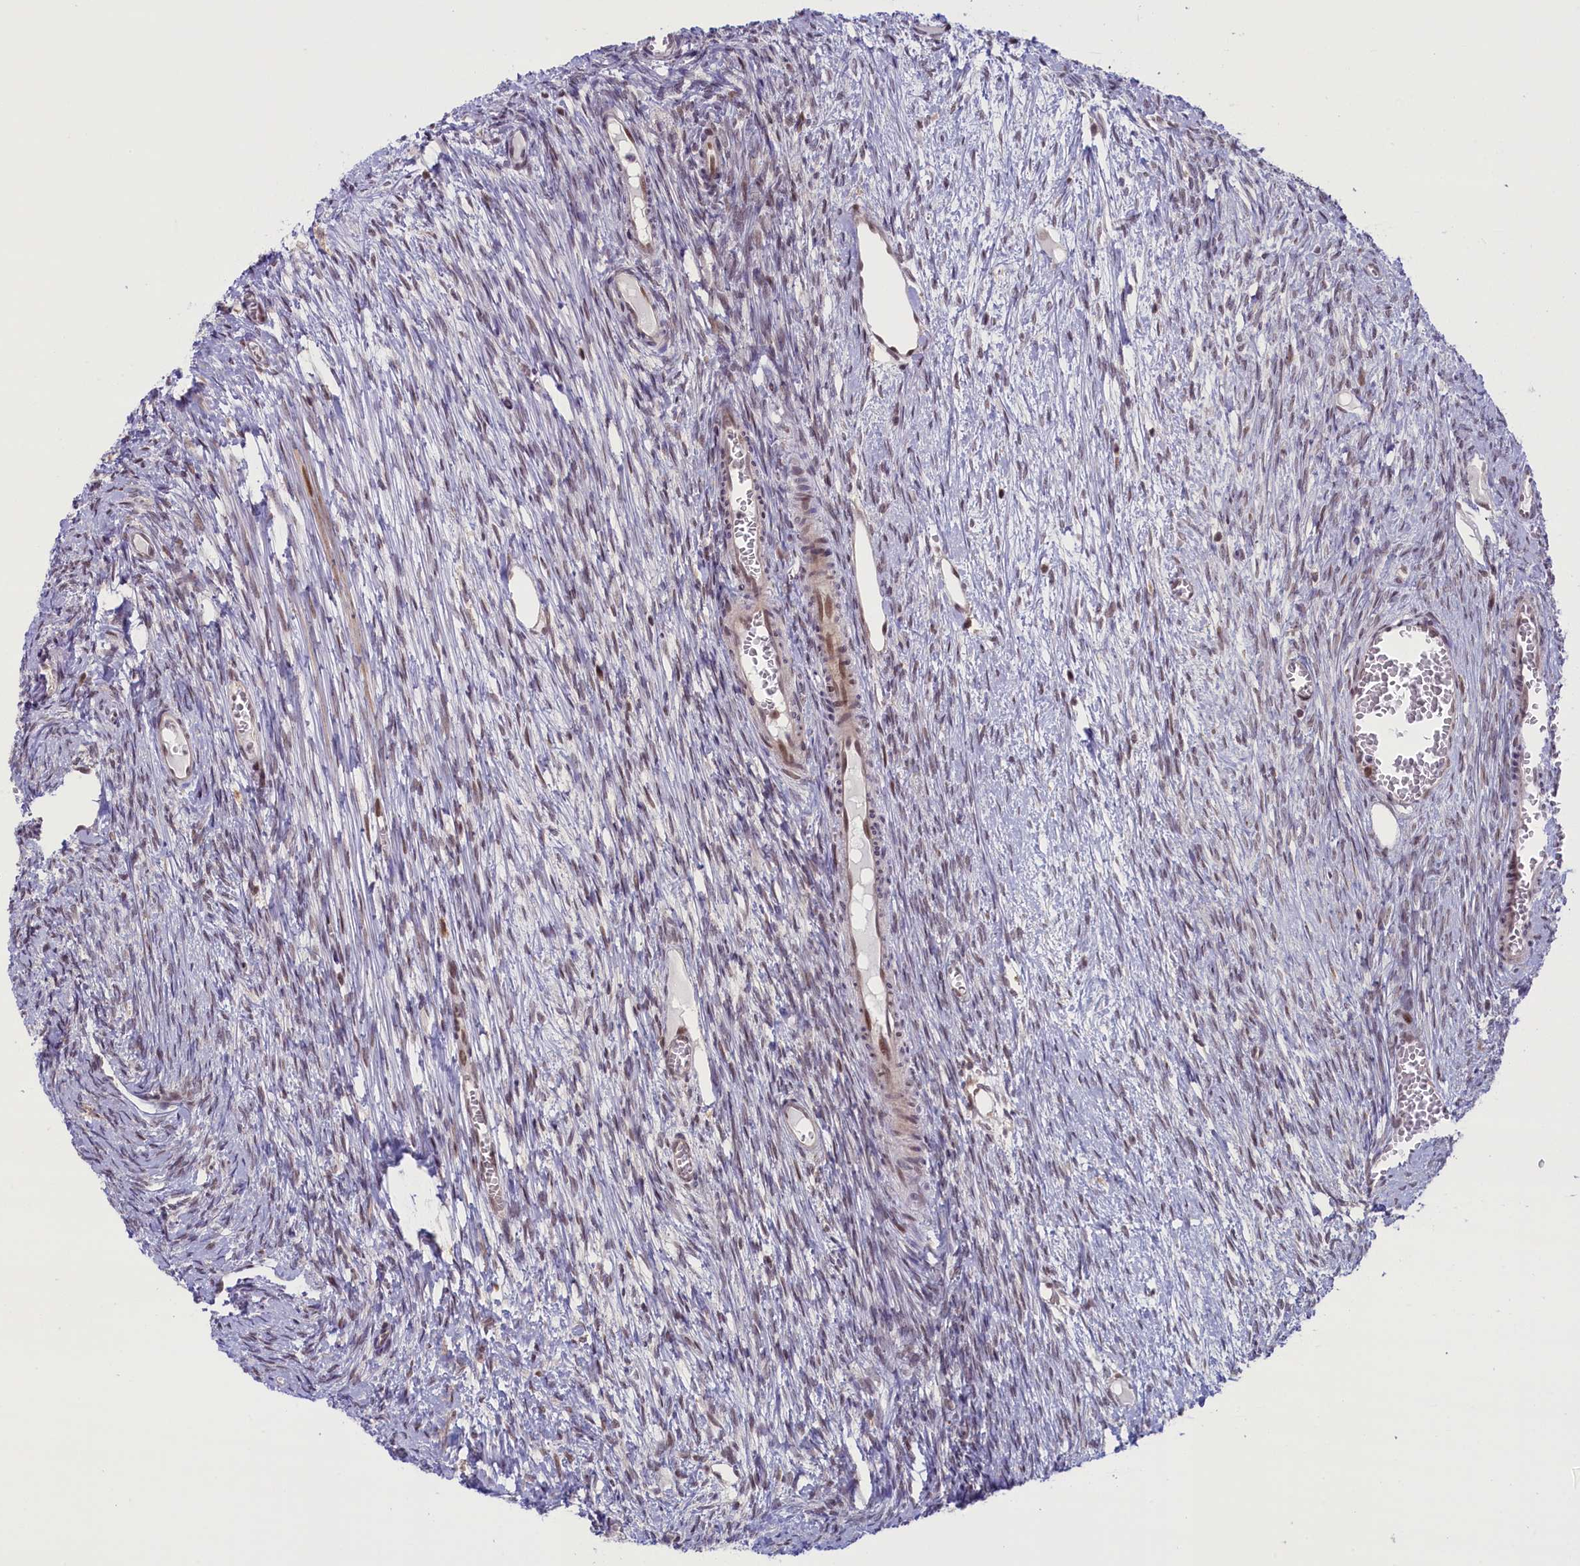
{"staining": {"intensity": "weak", "quantity": ">75%", "location": "nuclear"}, "tissue": "ovary", "cell_type": "Follicle cells", "image_type": "normal", "snomed": [{"axis": "morphology", "description": "Normal tissue, NOS"}, {"axis": "topography", "description": "Ovary"}], "caption": "Ovary stained with immunohistochemistry (IHC) exhibits weak nuclear staining in about >75% of follicle cells.", "gene": "FCHO1", "patient": {"sex": "female", "age": 44}}